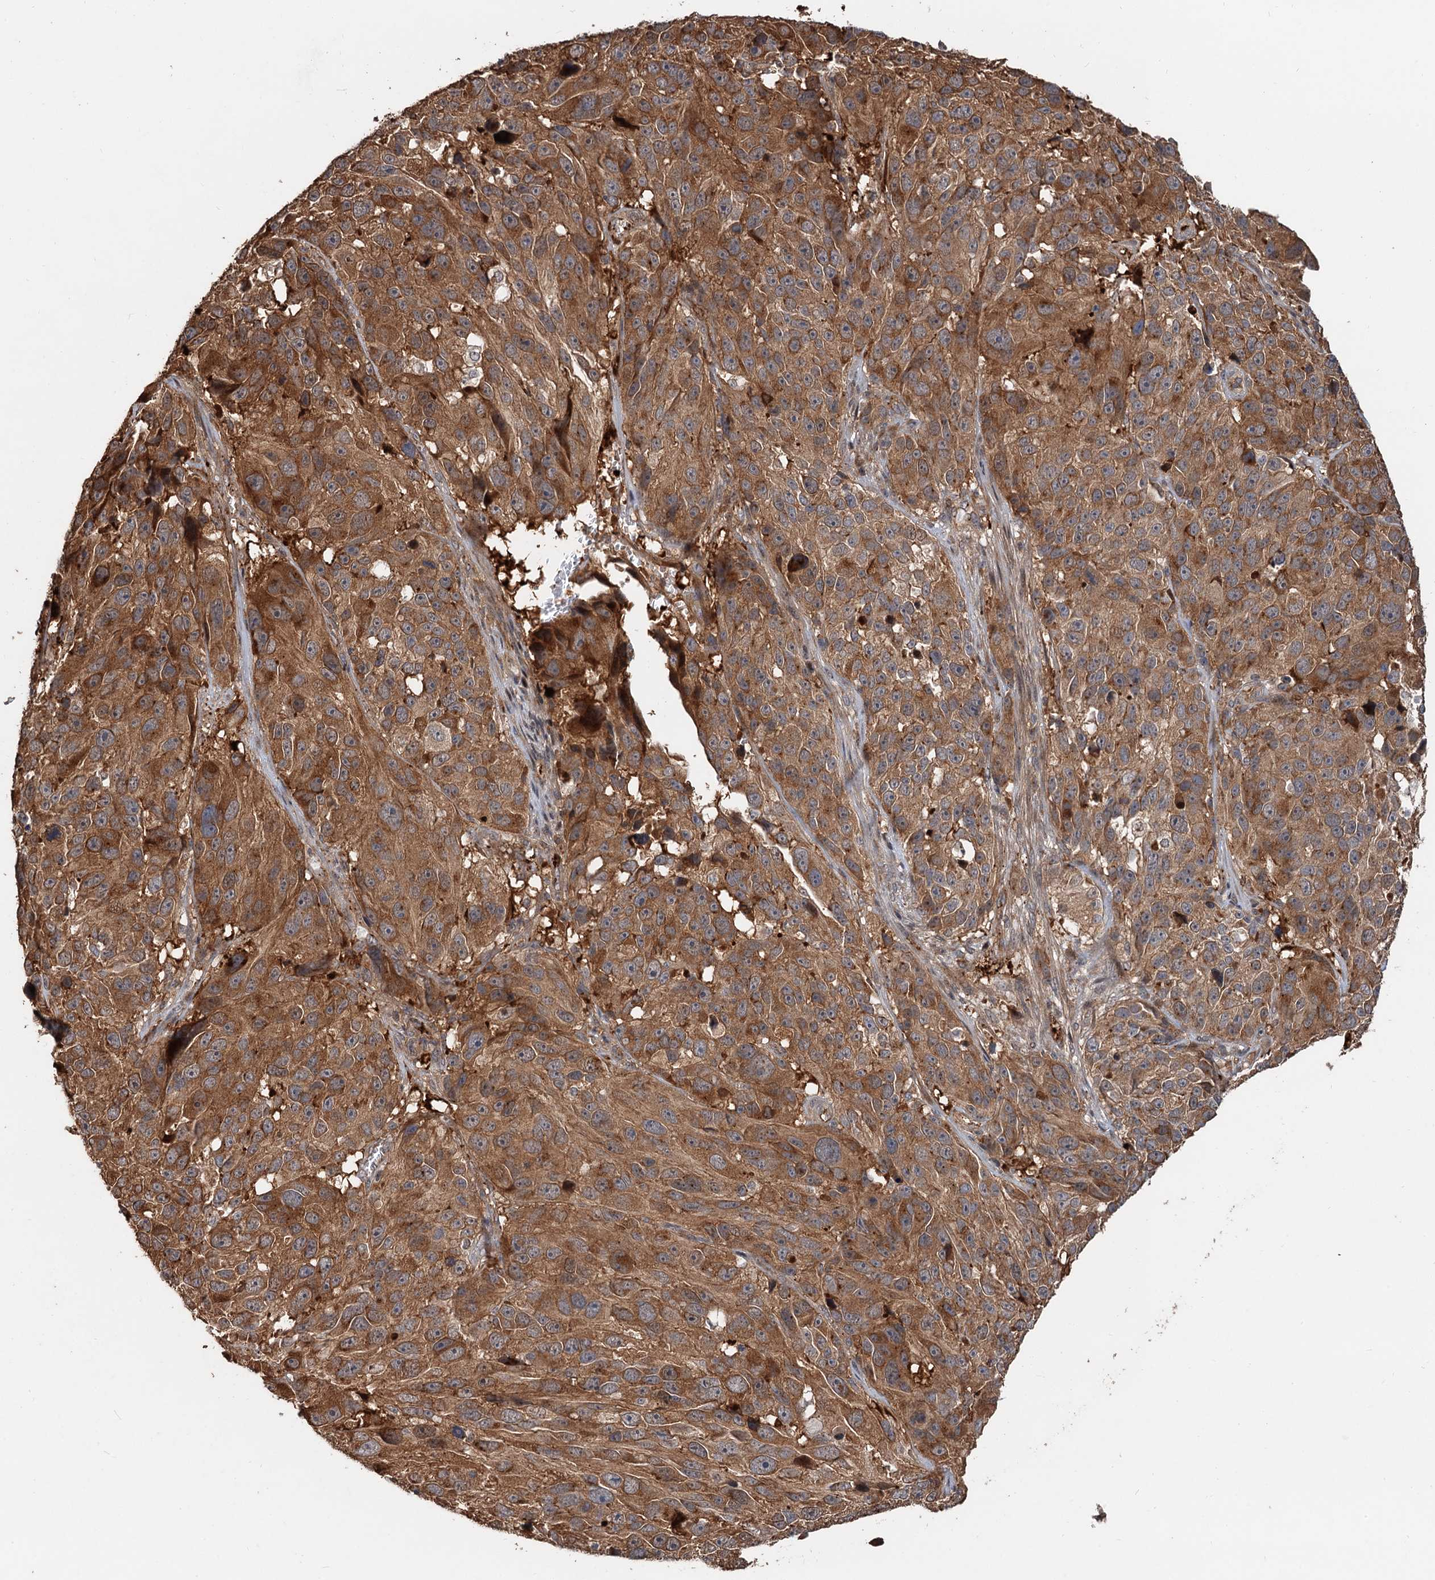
{"staining": {"intensity": "moderate", "quantity": ">75%", "location": "cytoplasmic/membranous"}, "tissue": "melanoma", "cell_type": "Tumor cells", "image_type": "cancer", "snomed": [{"axis": "morphology", "description": "Malignant melanoma, NOS"}, {"axis": "topography", "description": "Skin"}], "caption": "Tumor cells display moderate cytoplasmic/membranous staining in about >75% of cells in melanoma. (brown staining indicates protein expression, while blue staining denotes nuclei).", "gene": "DEXI", "patient": {"sex": "male", "age": 84}}